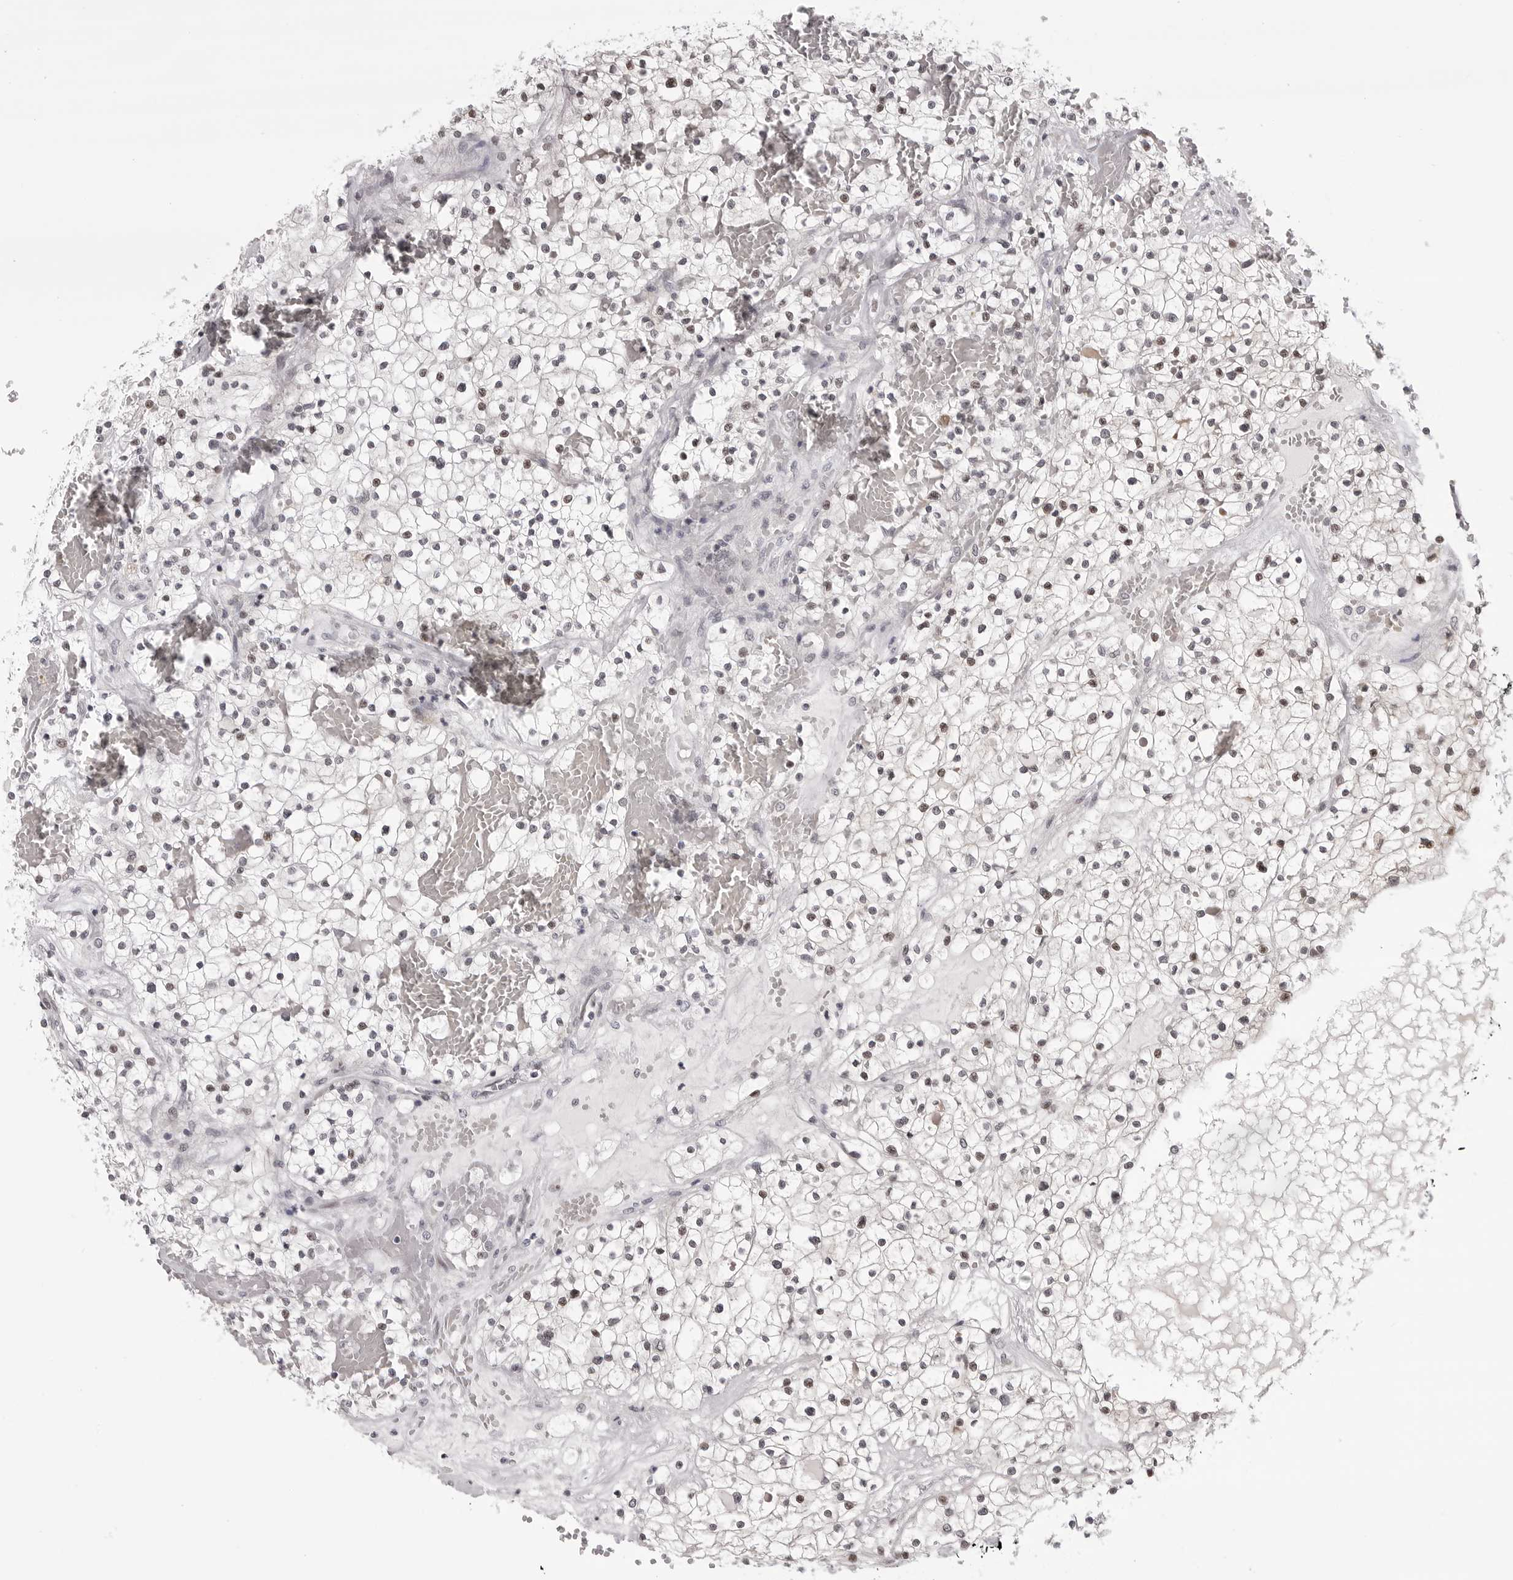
{"staining": {"intensity": "weak", "quantity": "25%-75%", "location": "nuclear"}, "tissue": "renal cancer", "cell_type": "Tumor cells", "image_type": "cancer", "snomed": [{"axis": "morphology", "description": "Normal tissue, NOS"}, {"axis": "morphology", "description": "Adenocarcinoma, NOS"}, {"axis": "topography", "description": "Kidney"}], "caption": "The image exhibits a brown stain indicating the presence of a protein in the nuclear of tumor cells in renal cancer.", "gene": "PHF3", "patient": {"sex": "male", "age": 68}}